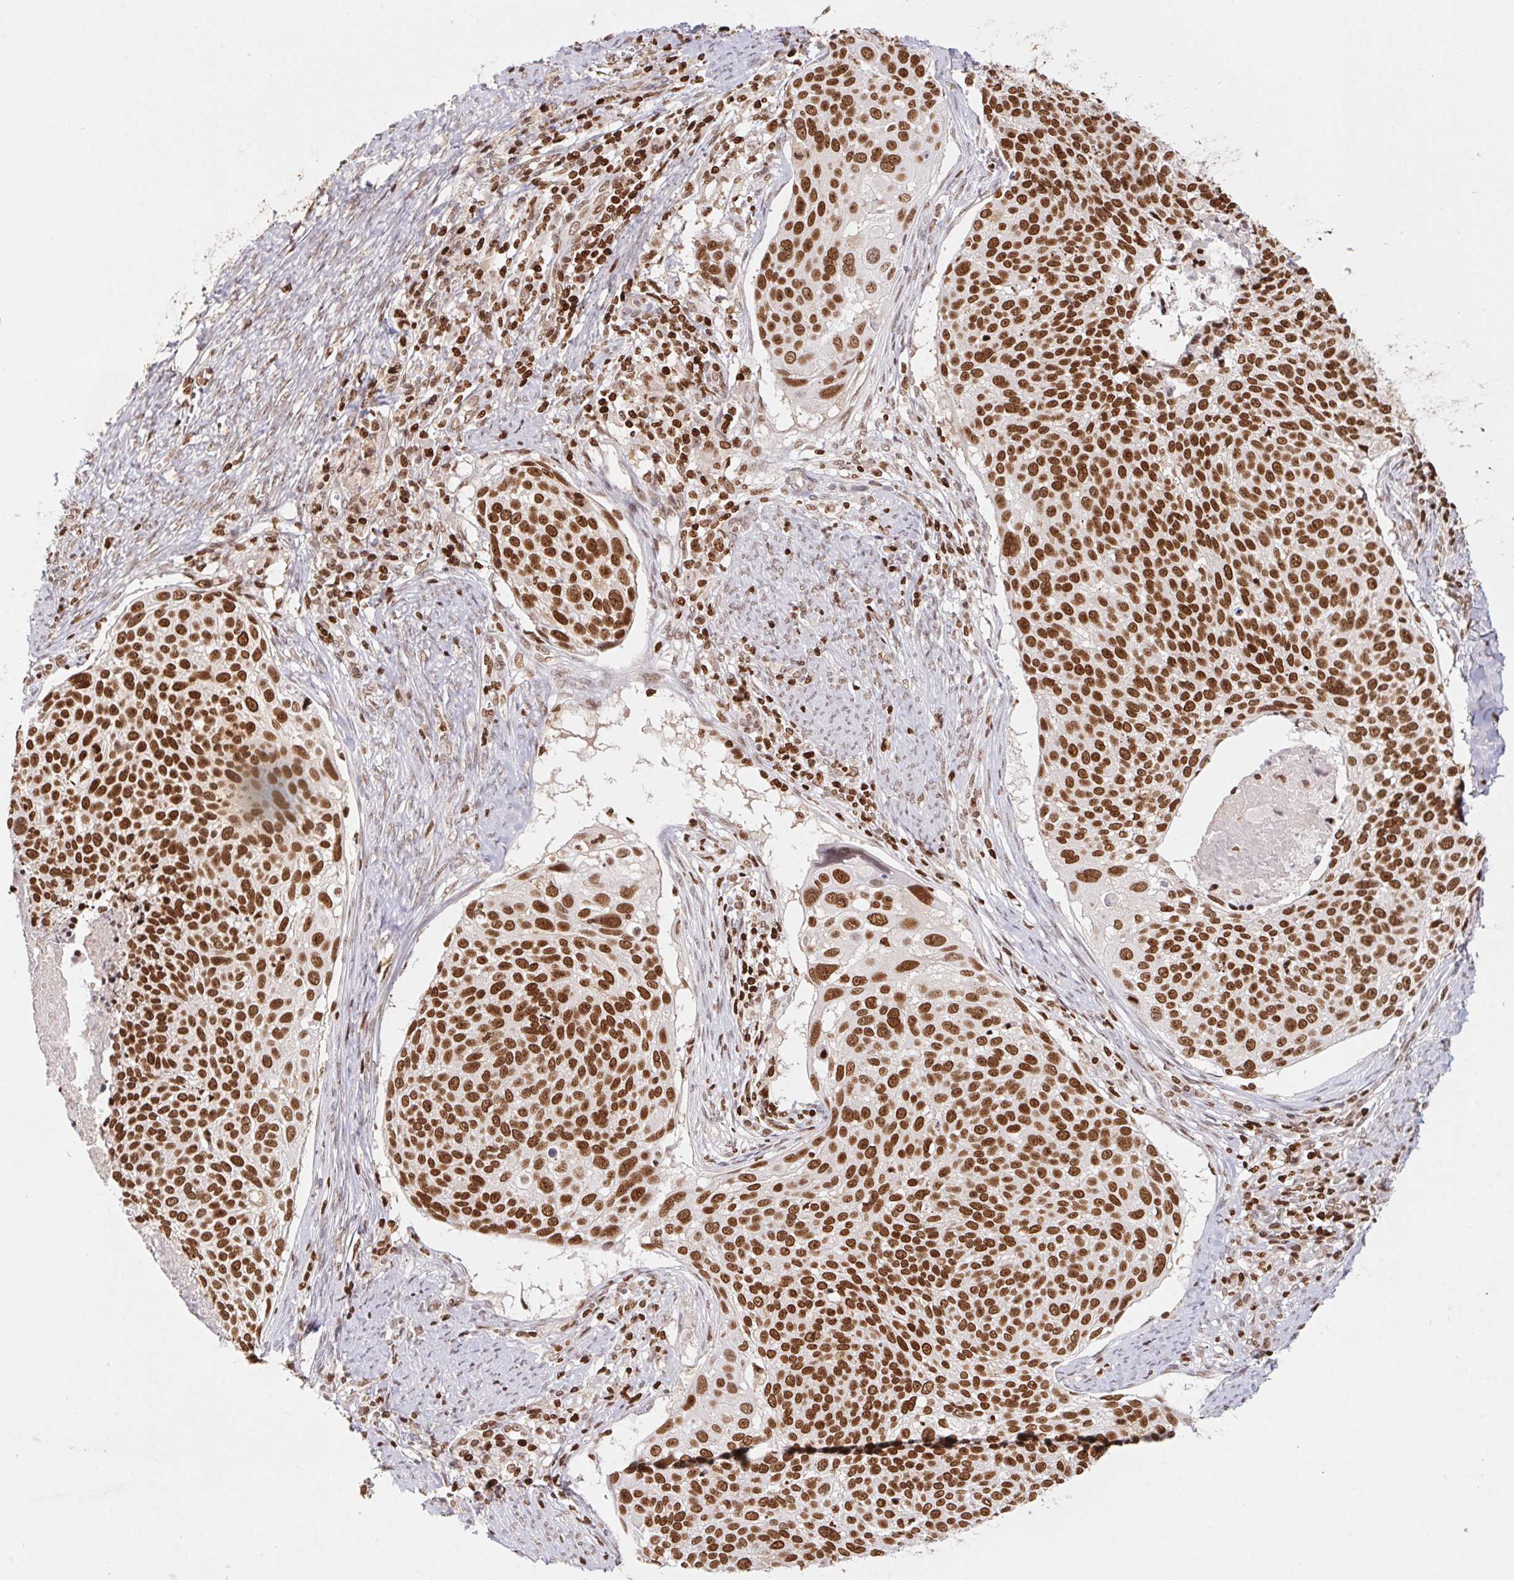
{"staining": {"intensity": "strong", "quantity": ">75%", "location": "nuclear"}, "tissue": "cervical cancer", "cell_type": "Tumor cells", "image_type": "cancer", "snomed": [{"axis": "morphology", "description": "Squamous cell carcinoma, NOS"}, {"axis": "topography", "description": "Cervix"}], "caption": "Strong nuclear protein staining is identified in about >75% of tumor cells in cervical squamous cell carcinoma.", "gene": "POLD3", "patient": {"sex": "female", "age": 39}}